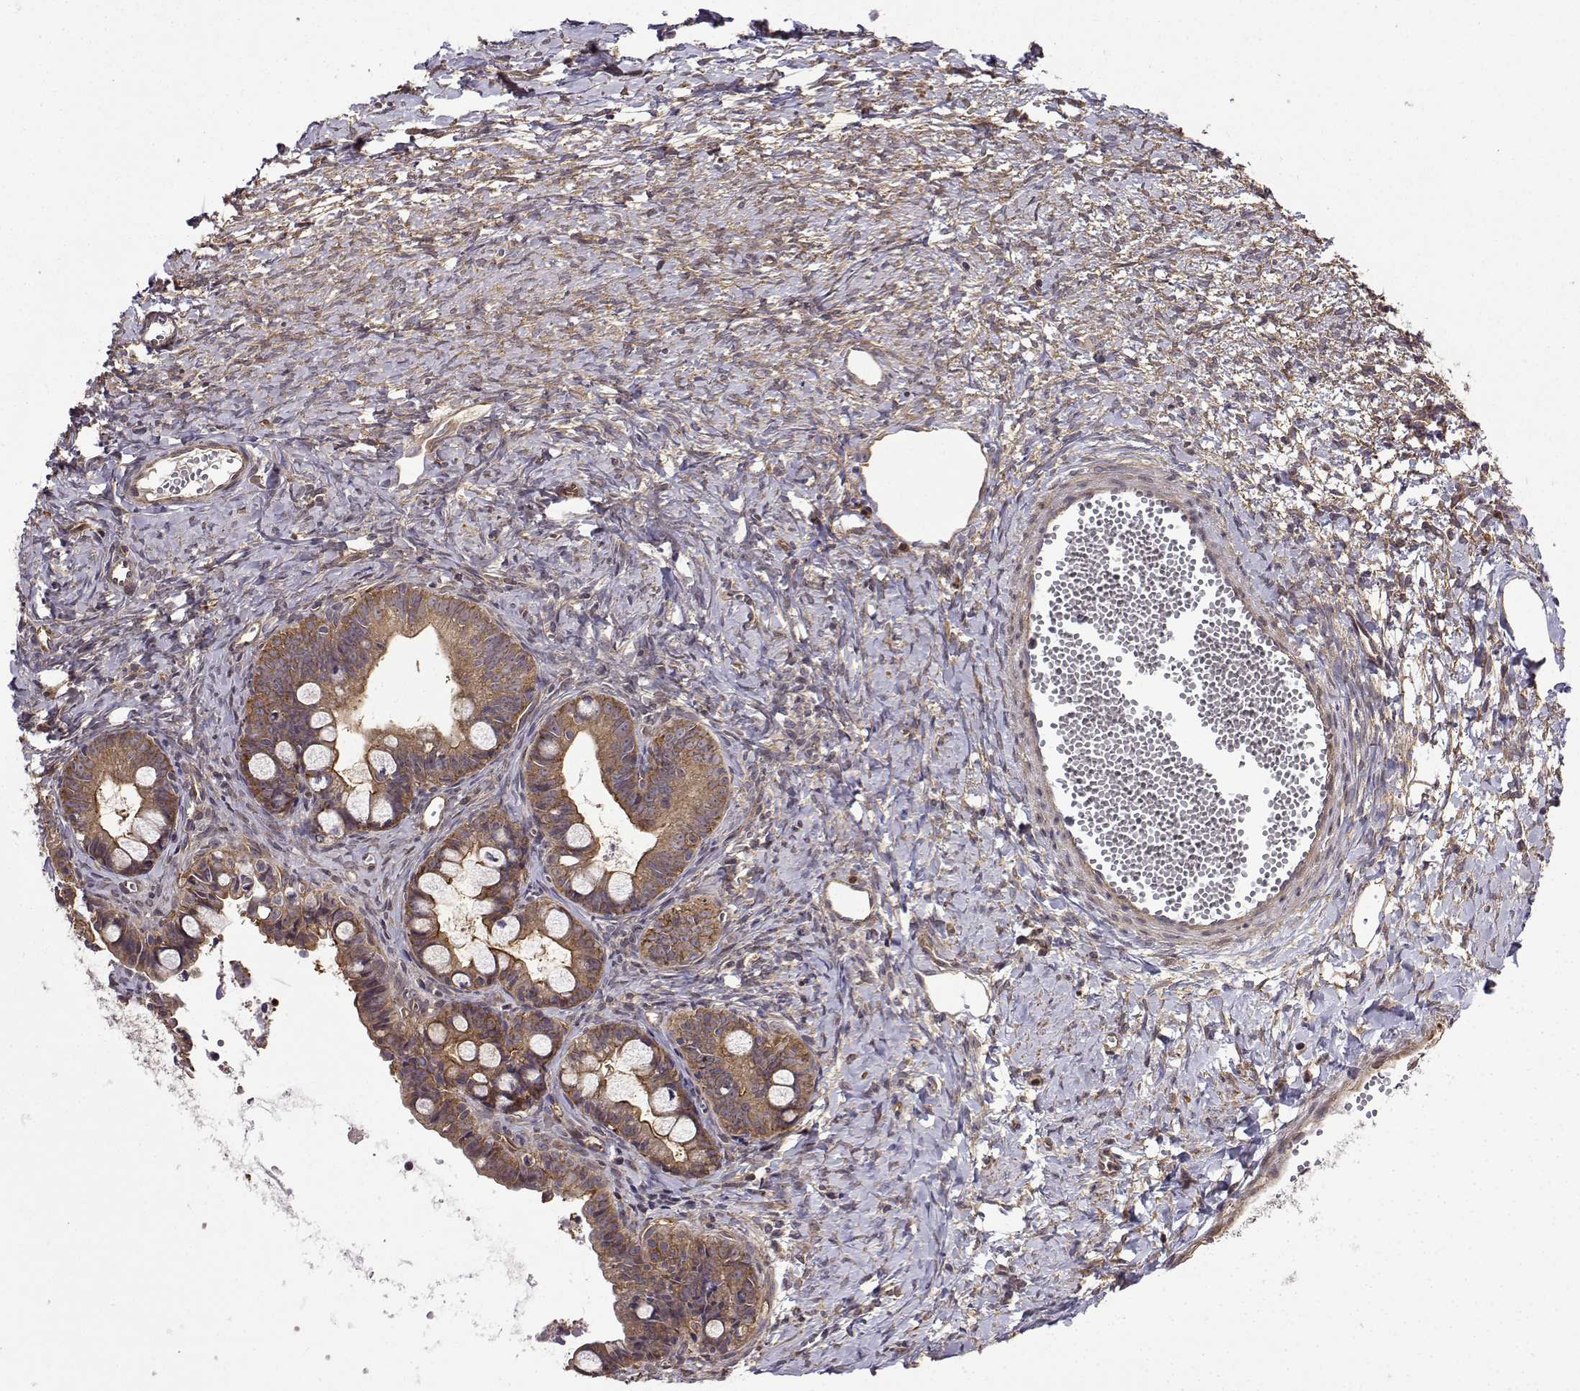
{"staining": {"intensity": "moderate", "quantity": ">75%", "location": "cytoplasmic/membranous"}, "tissue": "ovarian cancer", "cell_type": "Tumor cells", "image_type": "cancer", "snomed": [{"axis": "morphology", "description": "Cystadenocarcinoma, mucinous, NOS"}, {"axis": "topography", "description": "Ovary"}], "caption": "Immunohistochemical staining of human mucinous cystadenocarcinoma (ovarian) shows moderate cytoplasmic/membranous protein staining in approximately >75% of tumor cells.", "gene": "ITGB8", "patient": {"sex": "female", "age": 63}}